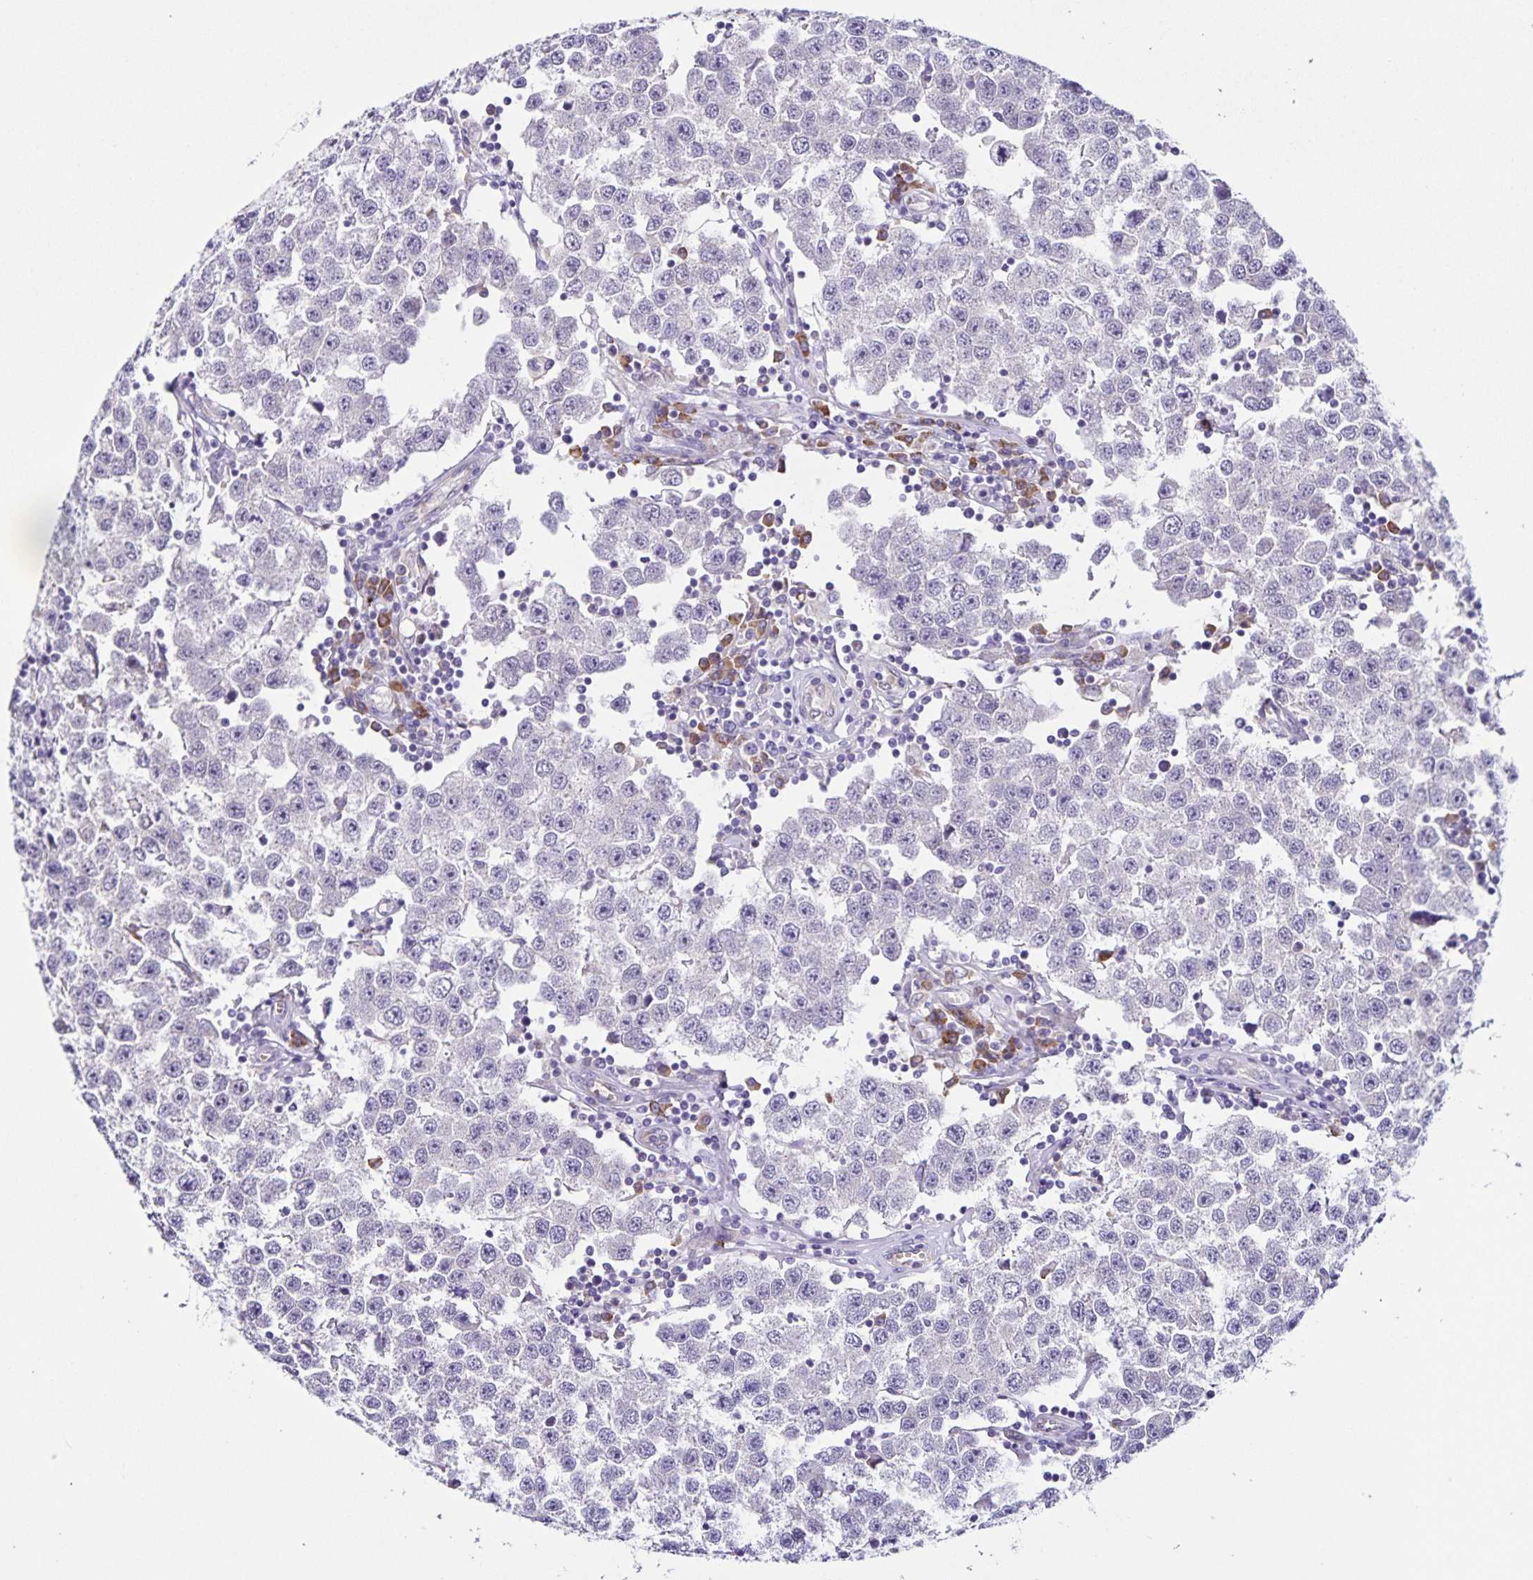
{"staining": {"intensity": "negative", "quantity": "none", "location": "none"}, "tissue": "testis cancer", "cell_type": "Tumor cells", "image_type": "cancer", "snomed": [{"axis": "morphology", "description": "Seminoma, NOS"}, {"axis": "topography", "description": "Testis"}], "caption": "Immunohistochemical staining of testis cancer (seminoma) shows no significant staining in tumor cells.", "gene": "STPG4", "patient": {"sex": "male", "age": 34}}